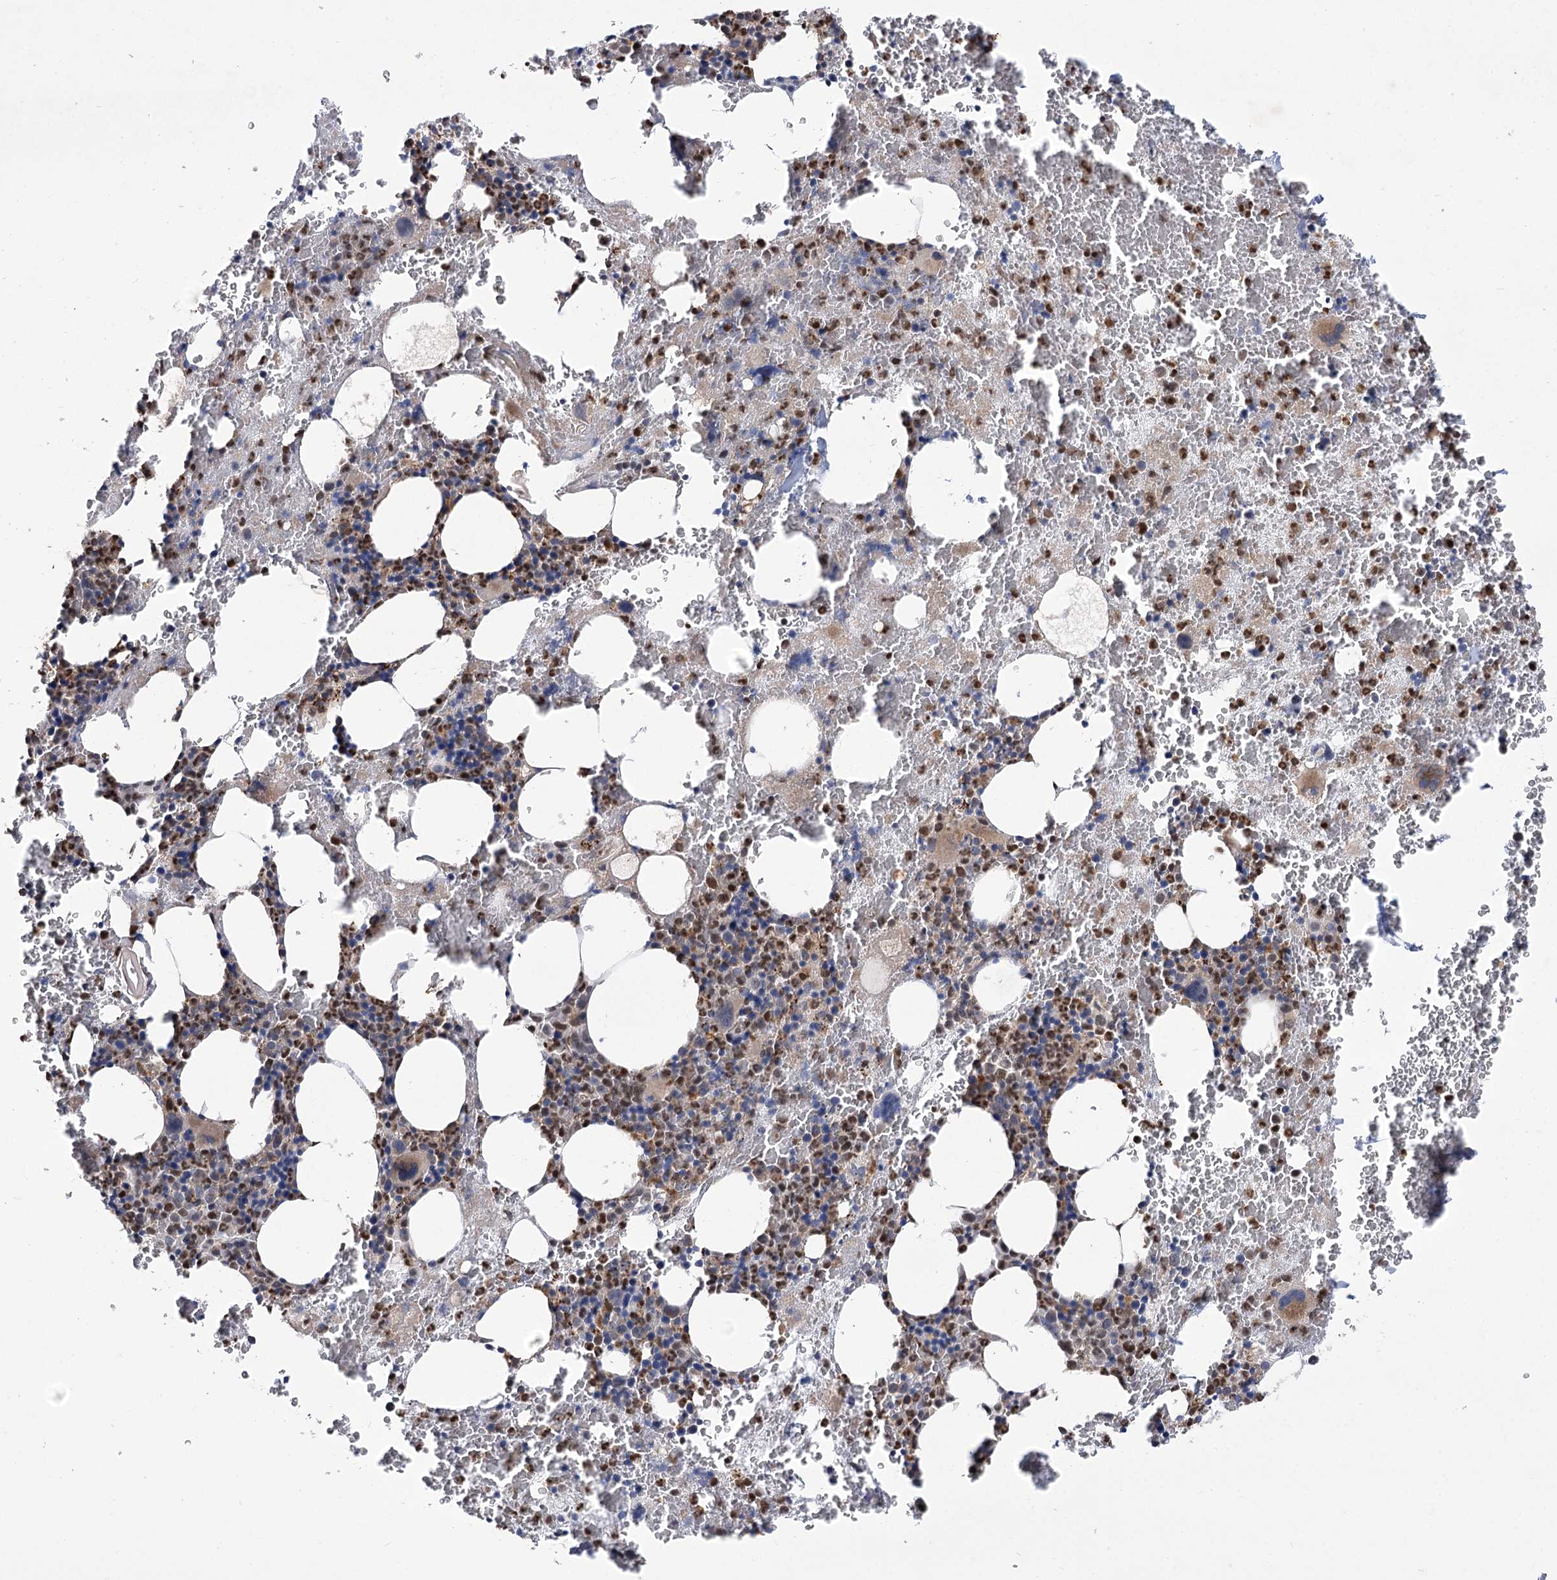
{"staining": {"intensity": "strong", "quantity": "25%-75%", "location": "nuclear"}, "tissue": "bone marrow", "cell_type": "Hematopoietic cells", "image_type": "normal", "snomed": [{"axis": "morphology", "description": "Normal tissue, NOS"}, {"axis": "topography", "description": "Bone marrow"}], "caption": "This histopathology image shows immunohistochemistry staining of normal bone marrow, with high strong nuclear positivity in approximately 25%-75% of hematopoietic cells.", "gene": "SIAE", "patient": {"sex": "male", "age": 36}}